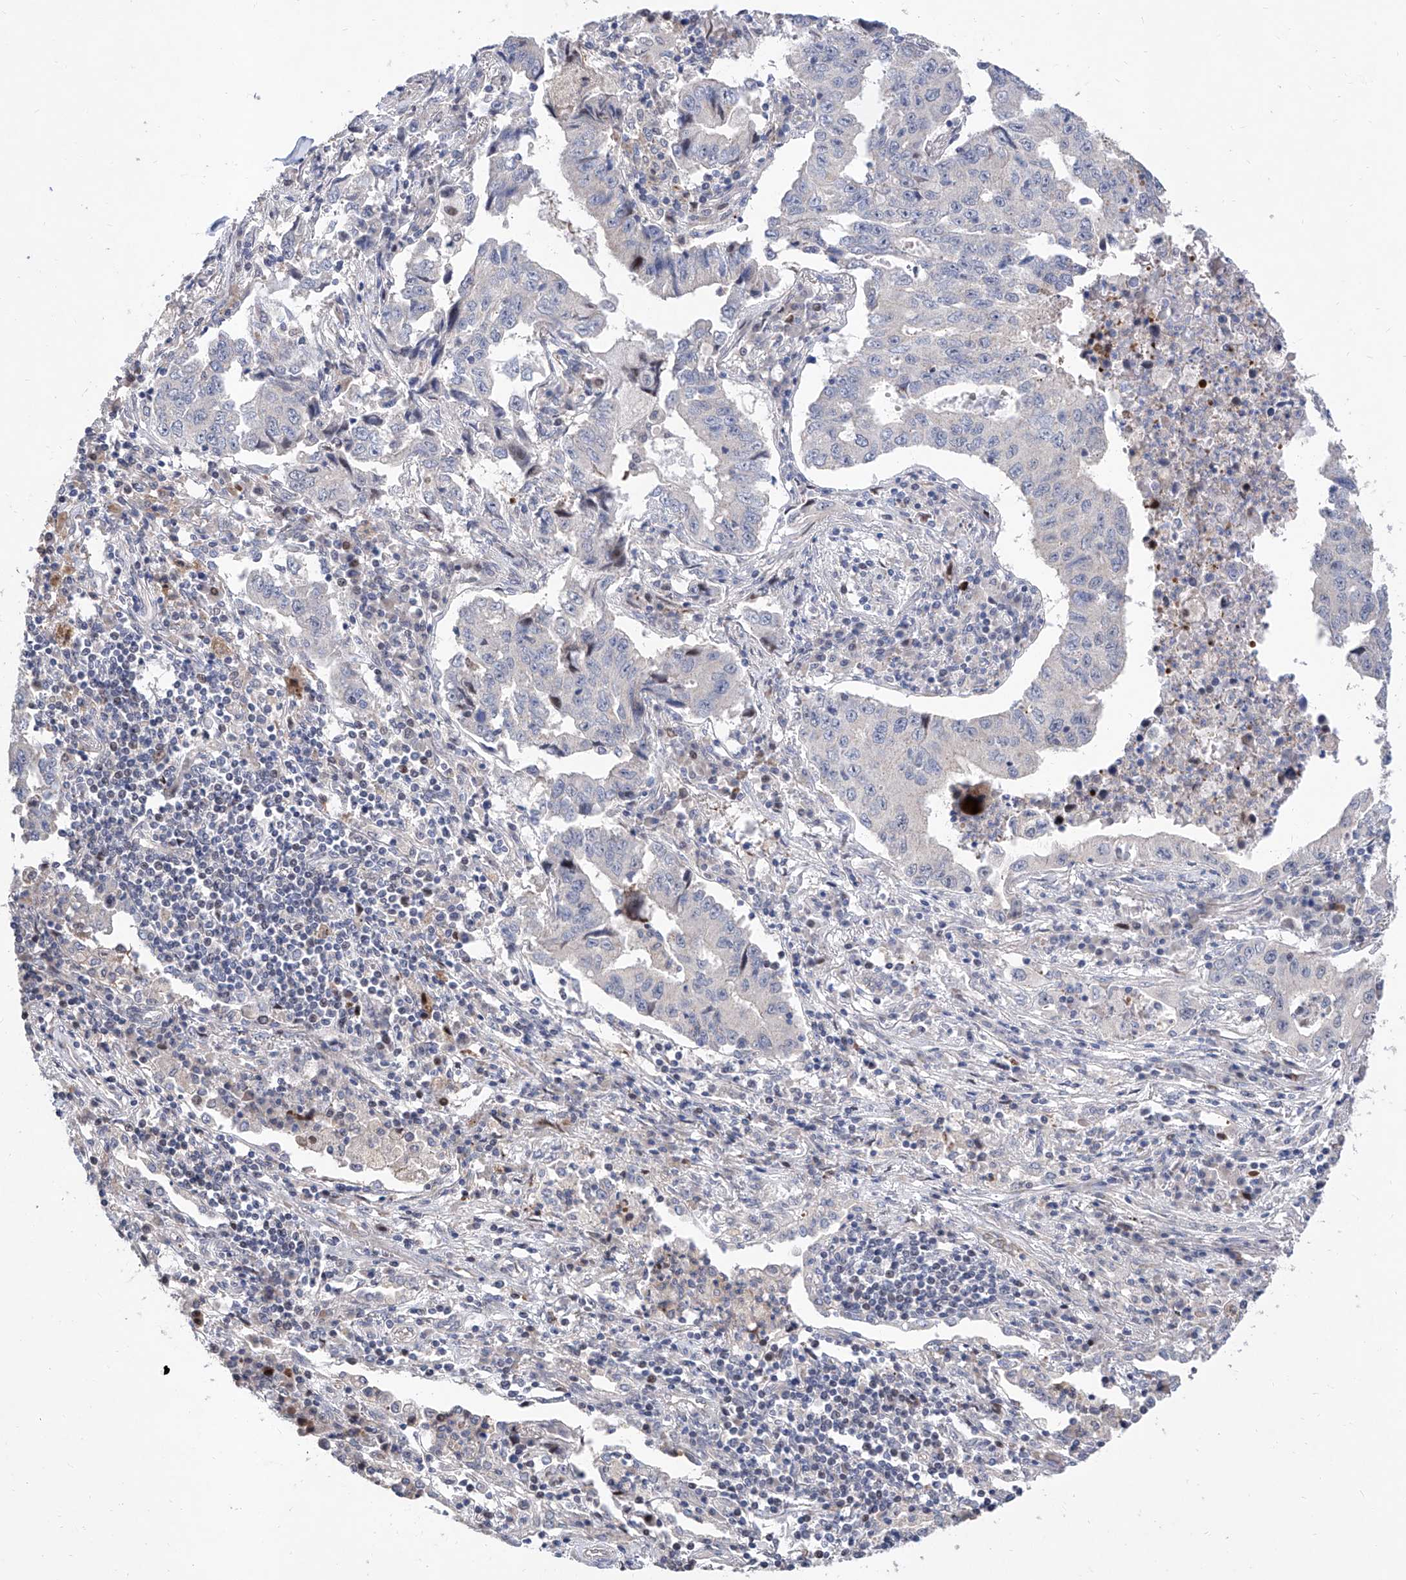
{"staining": {"intensity": "negative", "quantity": "none", "location": "none"}, "tissue": "lung cancer", "cell_type": "Tumor cells", "image_type": "cancer", "snomed": [{"axis": "morphology", "description": "Adenocarcinoma, NOS"}, {"axis": "topography", "description": "Lung"}], "caption": "IHC of lung adenocarcinoma reveals no expression in tumor cells.", "gene": "FUCA2", "patient": {"sex": "female", "age": 51}}